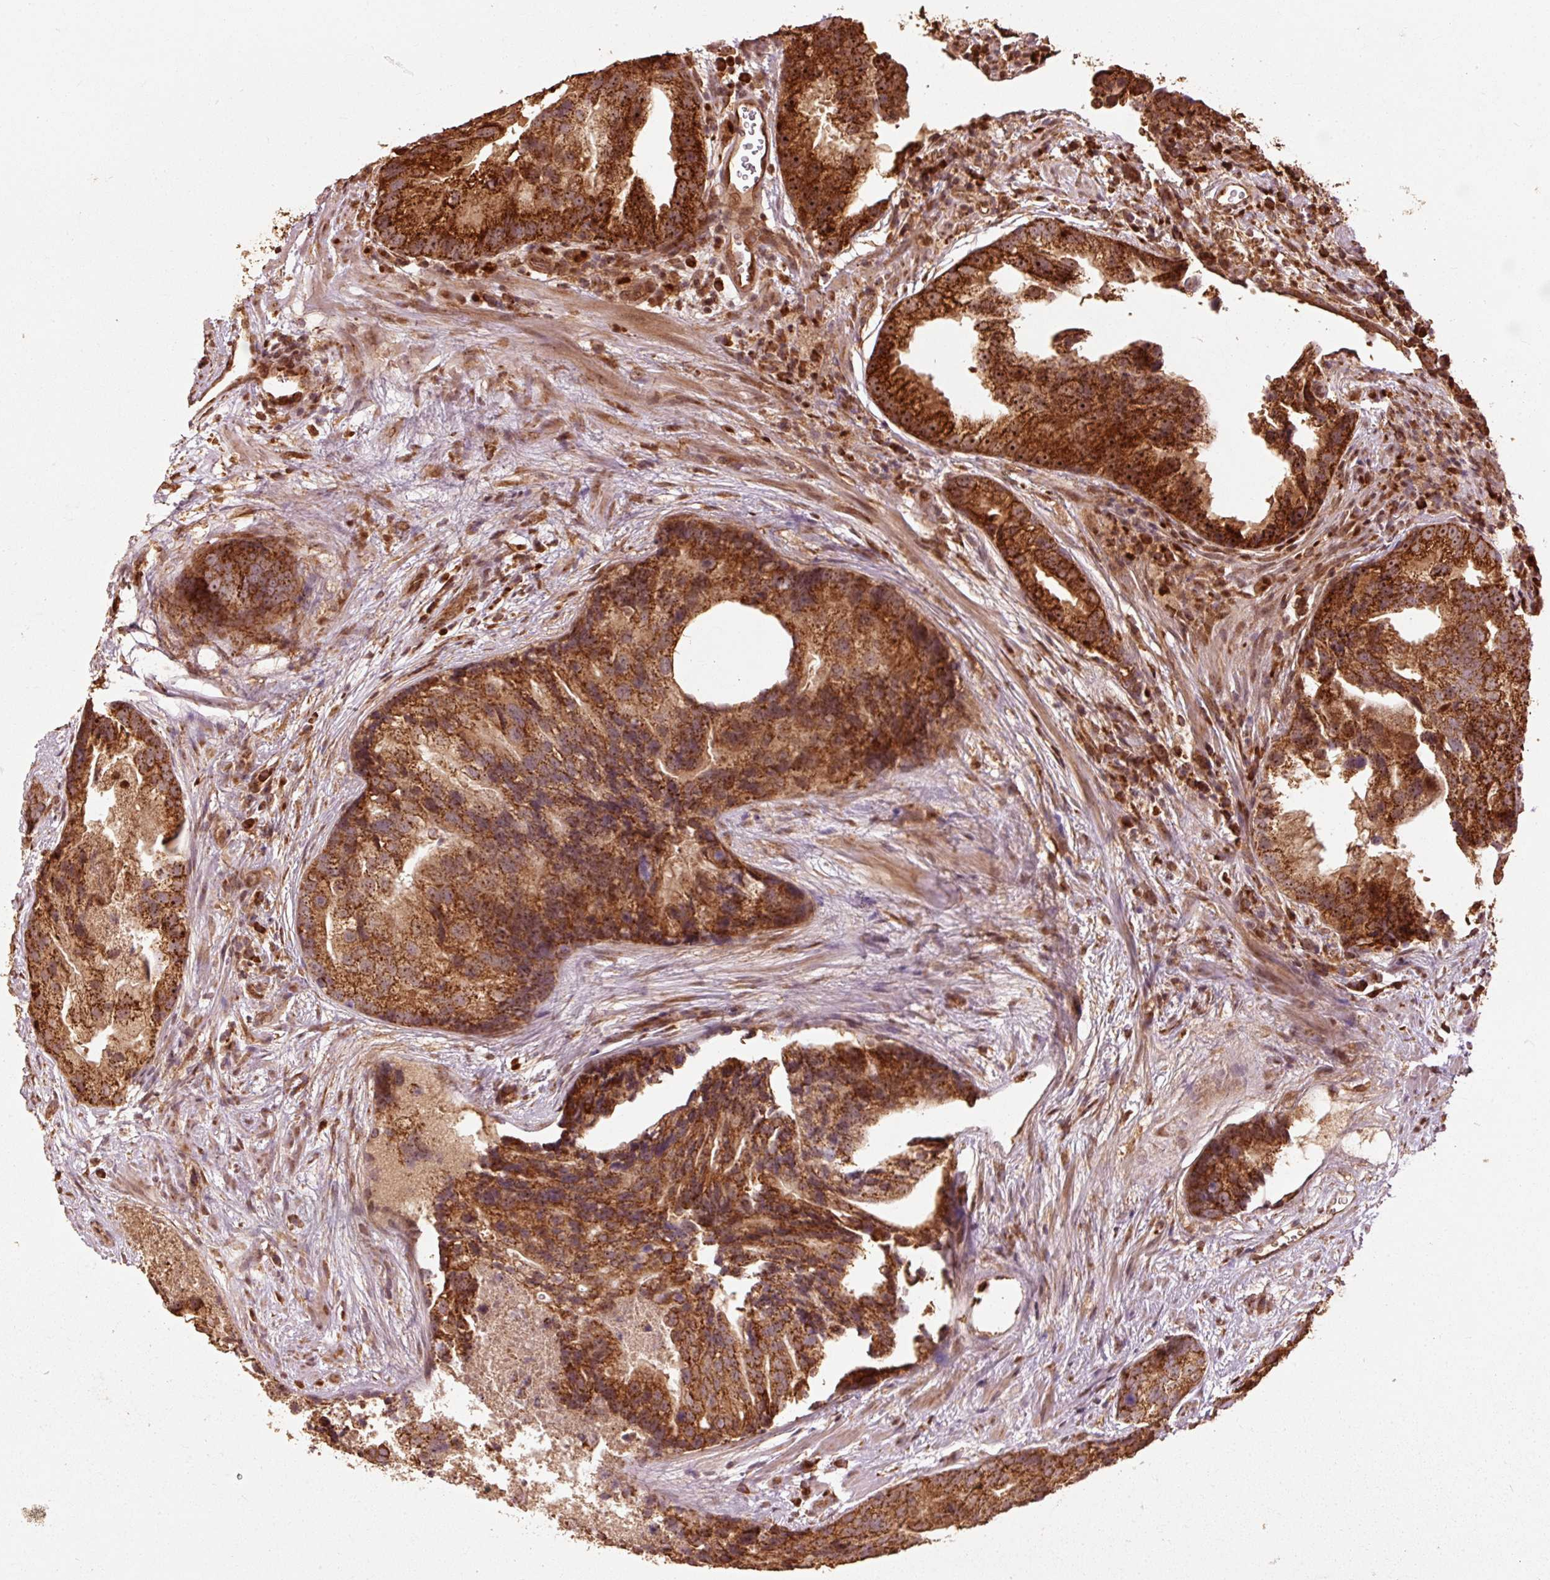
{"staining": {"intensity": "strong", "quantity": ">75%", "location": "cytoplasmic/membranous,nuclear"}, "tissue": "prostate cancer", "cell_type": "Tumor cells", "image_type": "cancer", "snomed": [{"axis": "morphology", "description": "Adenocarcinoma, High grade"}, {"axis": "topography", "description": "Prostate"}], "caption": "The photomicrograph exhibits staining of prostate cancer, revealing strong cytoplasmic/membranous and nuclear protein staining (brown color) within tumor cells.", "gene": "MRPL16", "patient": {"sex": "male", "age": 62}}